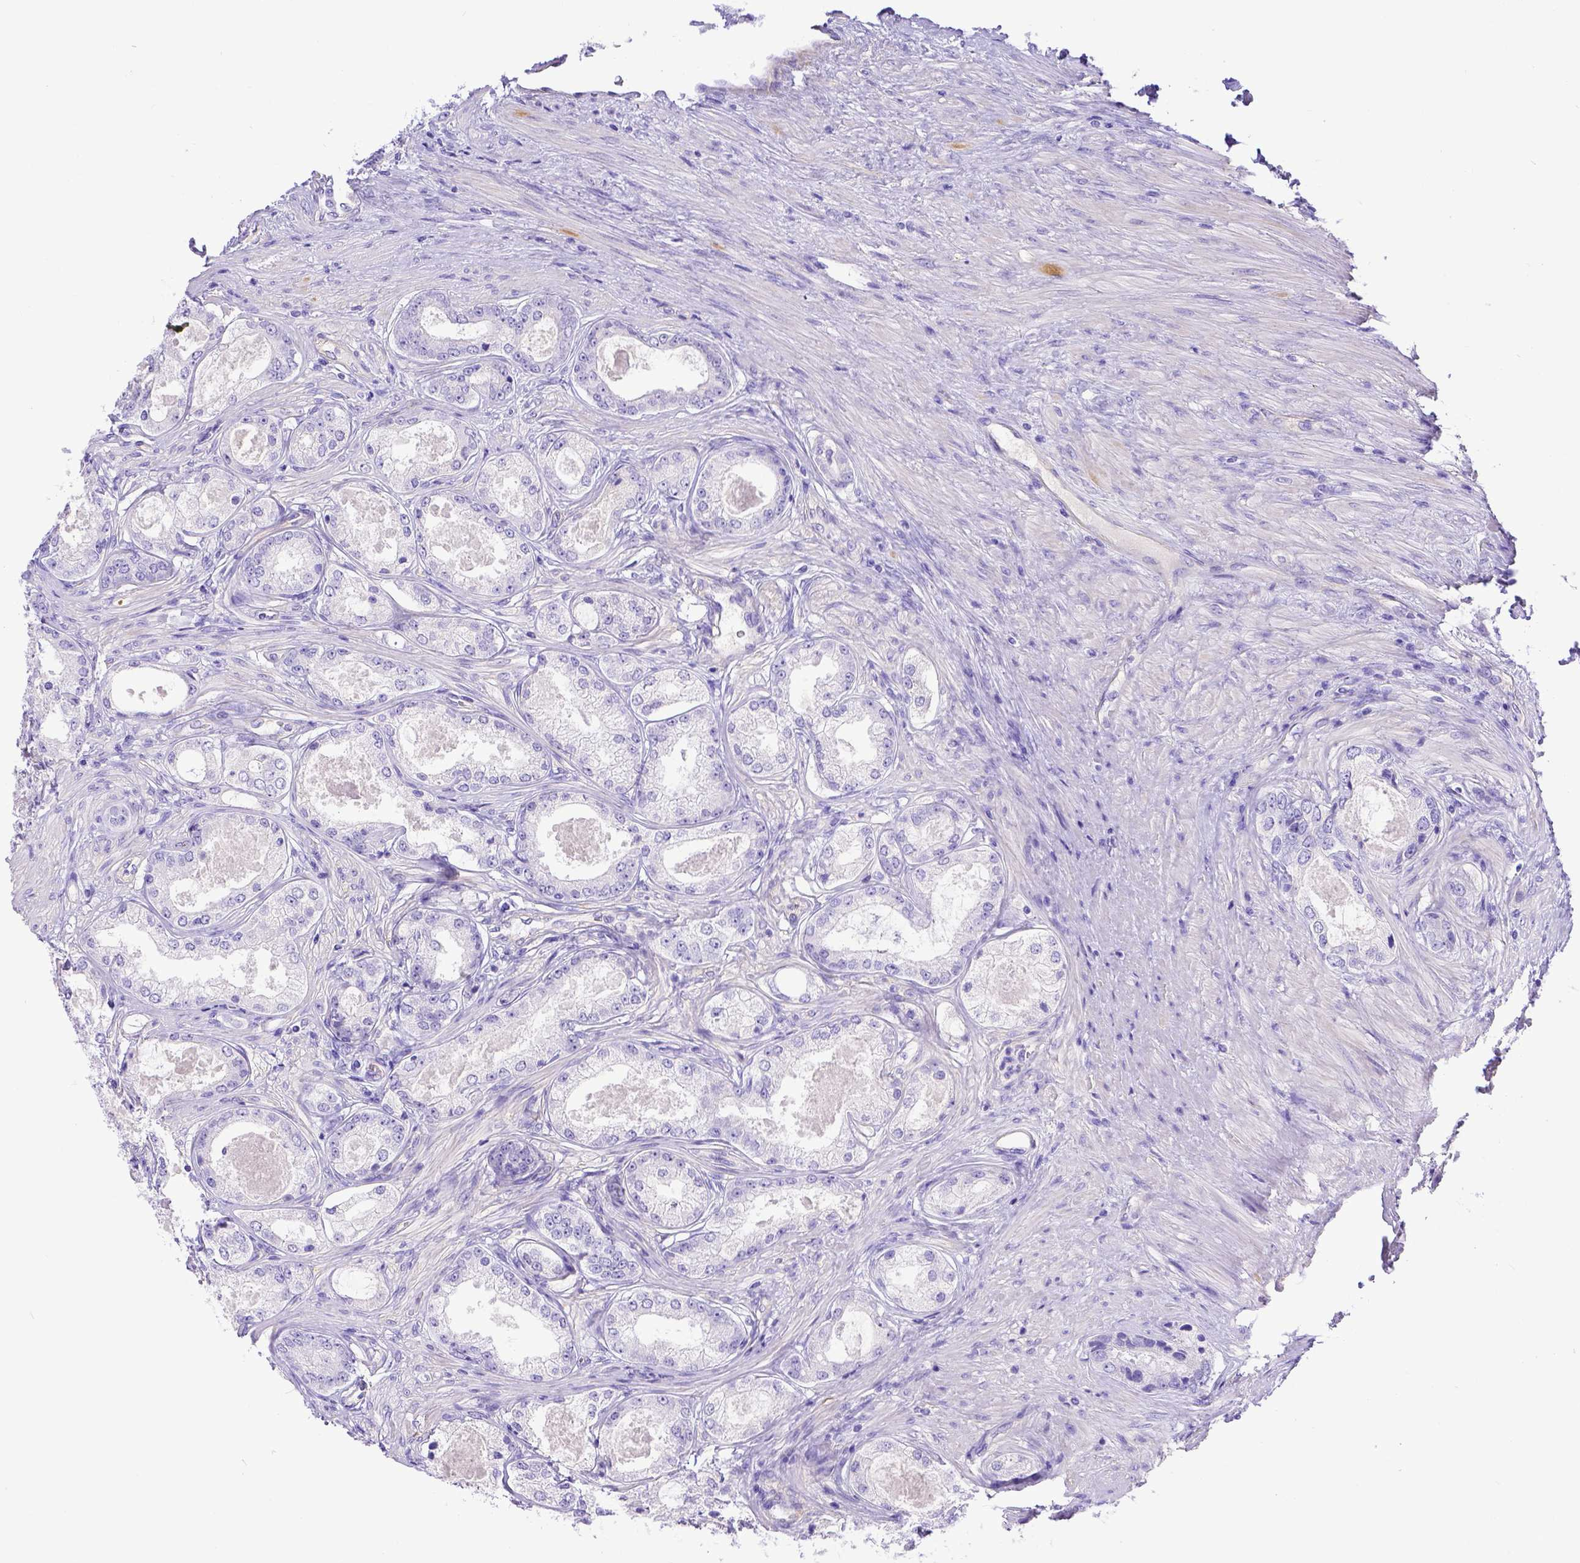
{"staining": {"intensity": "negative", "quantity": "none", "location": "none"}, "tissue": "prostate cancer", "cell_type": "Tumor cells", "image_type": "cancer", "snomed": [{"axis": "morphology", "description": "Adenocarcinoma, Low grade"}, {"axis": "topography", "description": "Prostate"}], "caption": "Prostate cancer stained for a protein using immunohistochemistry (IHC) demonstrates no staining tumor cells.", "gene": "LRRC18", "patient": {"sex": "male", "age": 68}}